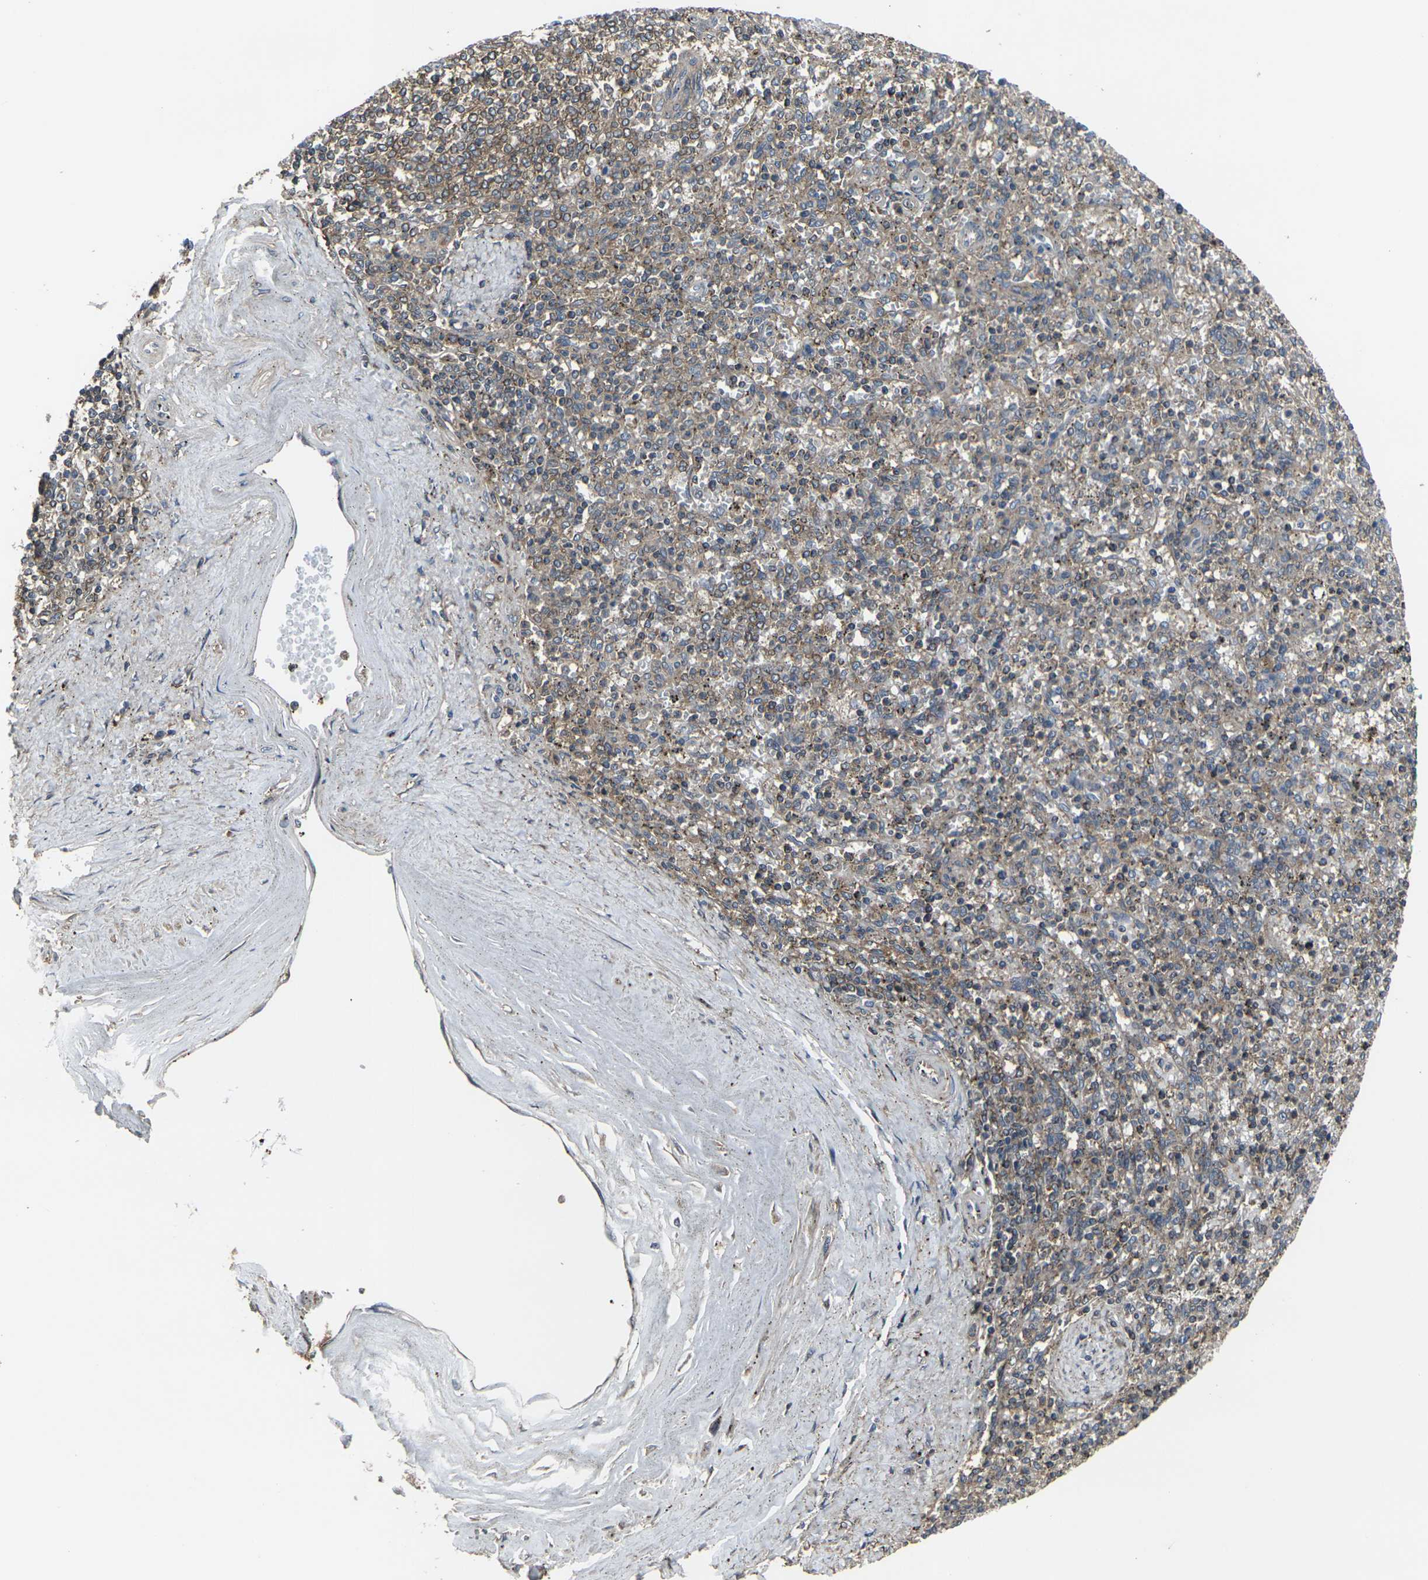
{"staining": {"intensity": "moderate", "quantity": "25%-75%", "location": "cytoplasmic/membranous"}, "tissue": "spleen", "cell_type": "Cells in red pulp", "image_type": "normal", "snomed": [{"axis": "morphology", "description": "Normal tissue, NOS"}, {"axis": "topography", "description": "Spleen"}], "caption": "Immunohistochemistry (DAB) staining of normal human spleen exhibits moderate cytoplasmic/membranous protein expression in approximately 25%-75% of cells in red pulp.", "gene": "PRKACB", "patient": {"sex": "male", "age": 72}}